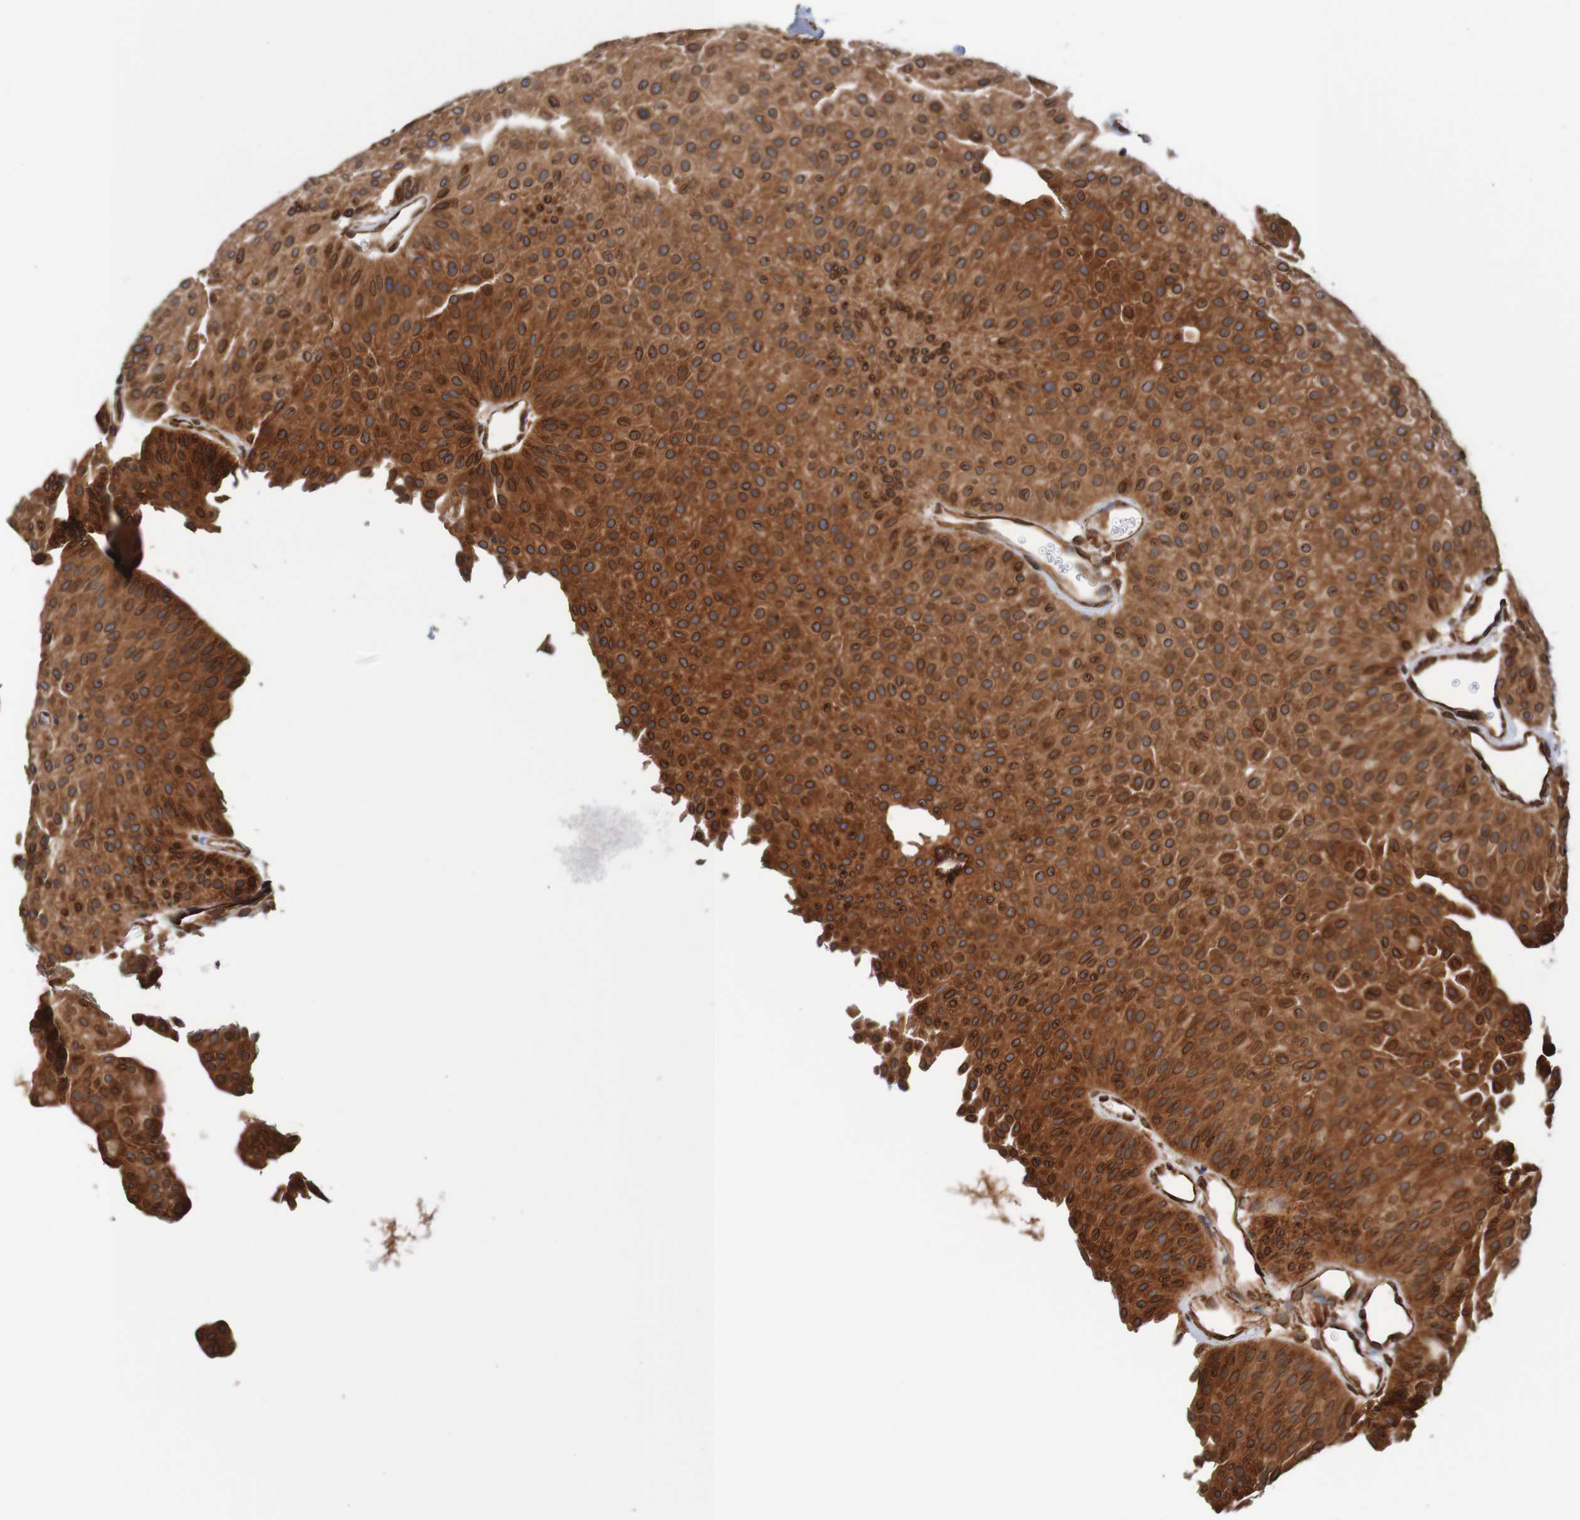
{"staining": {"intensity": "strong", "quantity": ">75%", "location": "cytoplasmic/membranous,nuclear"}, "tissue": "urothelial cancer", "cell_type": "Tumor cells", "image_type": "cancer", "snomed": [{"axis": "morphology", "description": "Urothelial carcinoma, Low grade"}, {"axis": "topography", "description": "Urinary bladder"}], "caption": "This photomicrograph shows urothelial cancer stained with IHC to label a protein in brown. The cytoplasmic/membranous and nuclear of tumor cells show strong positivity for the protein. Nuclei are counter-stained blue.", "gene": "TMEM109", "patient": {"sex": "female", "age": 60}}